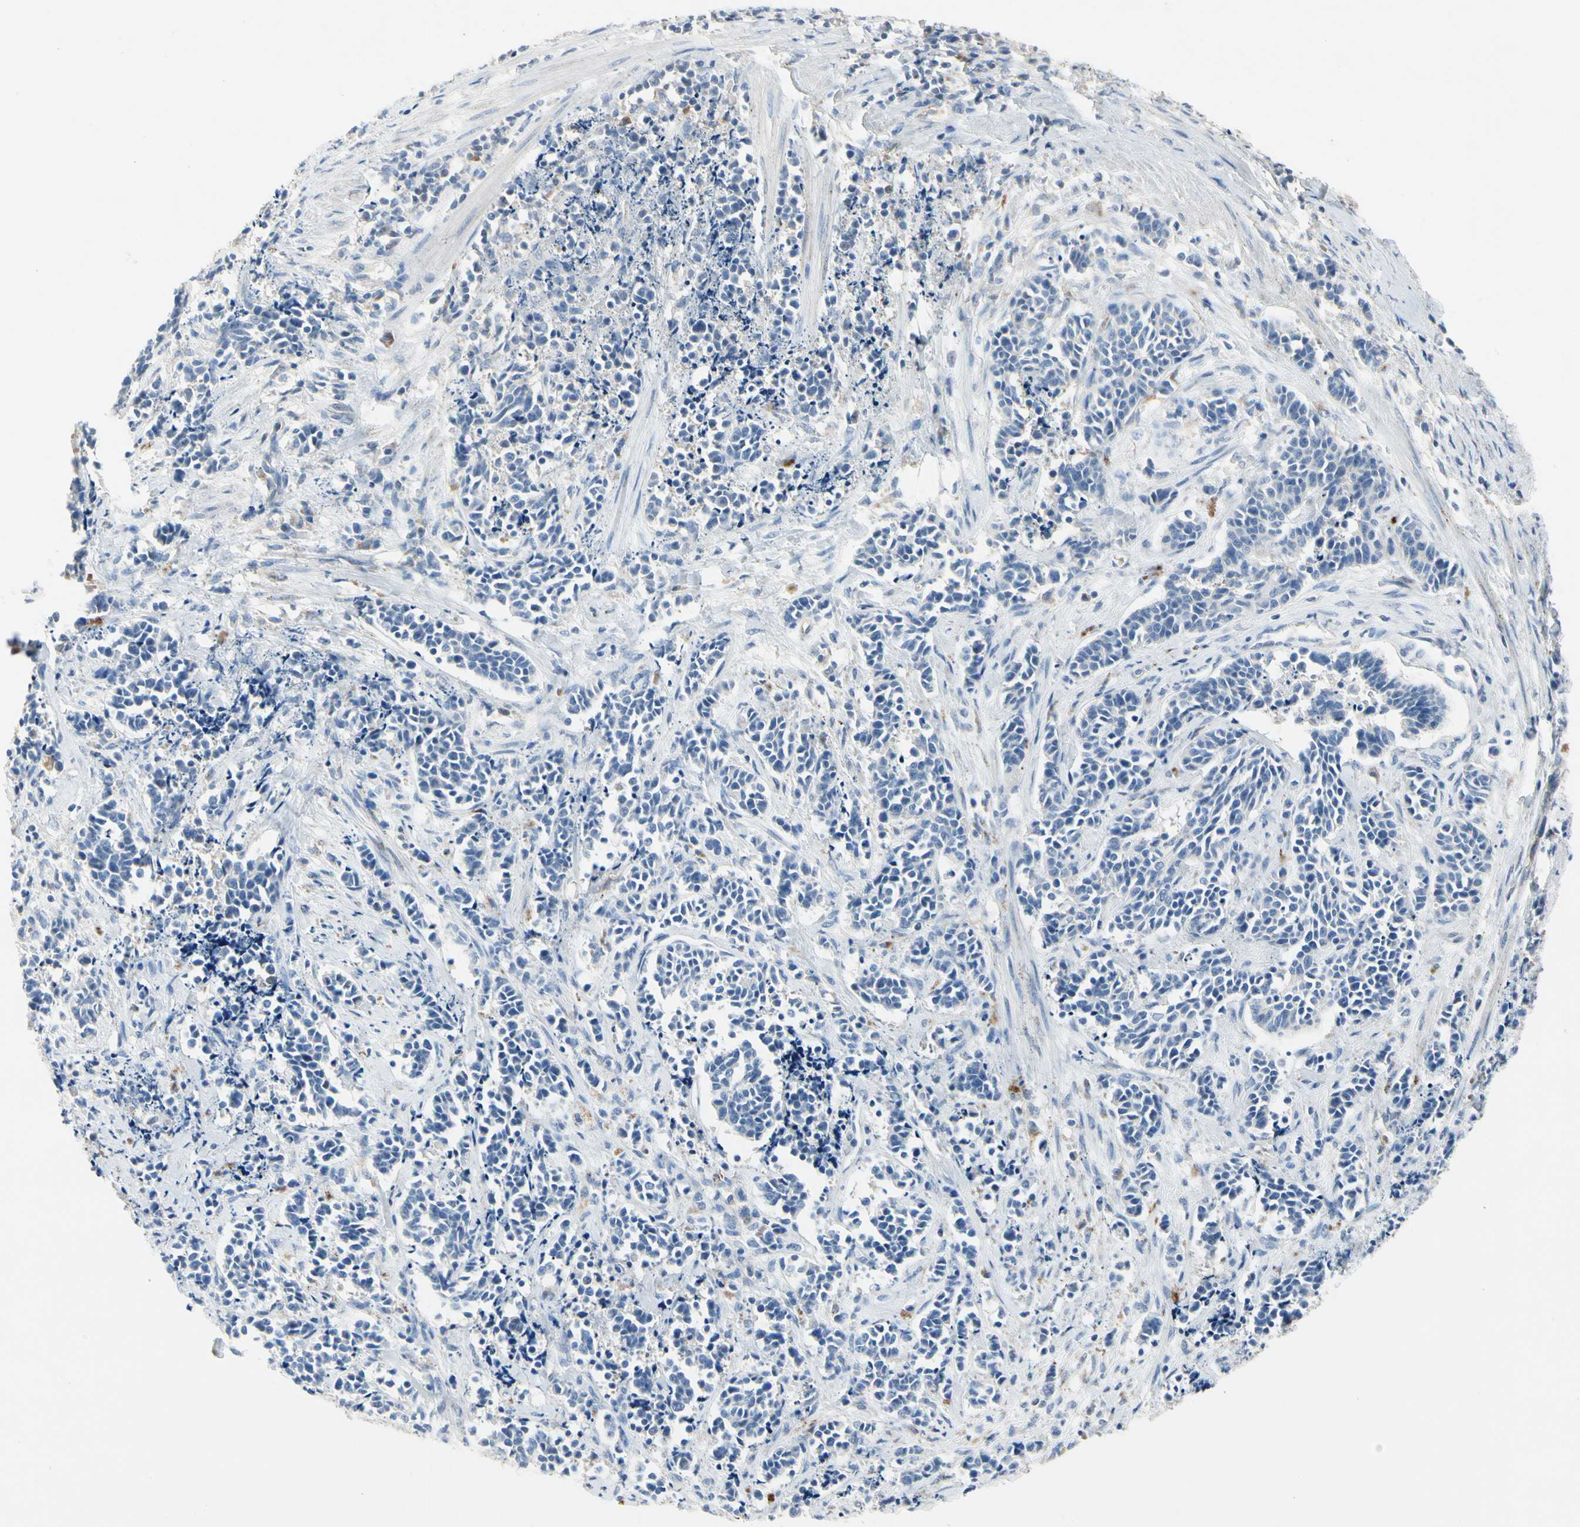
{"staining": {"intensity": "negative", "quantity": "none", "location": "none"}, "tissue": "cervical cancer", "cell_type": "Tumor cells", "image_type": "cancer", "snomed": [{"axis": "morphology", "description": "Squamous cell carcinoma, NOS"}, {"axis": "topography", "description": "Cervix"}], "caption": "Tumor cells are negative for brown protein staining in cervical cancer. (DAB (3,3'-diaminobenzidine) IHC with hematoxylin counter stain).", "gene": "RETSAT", "patient": {"sex": "female", "age": 35}}